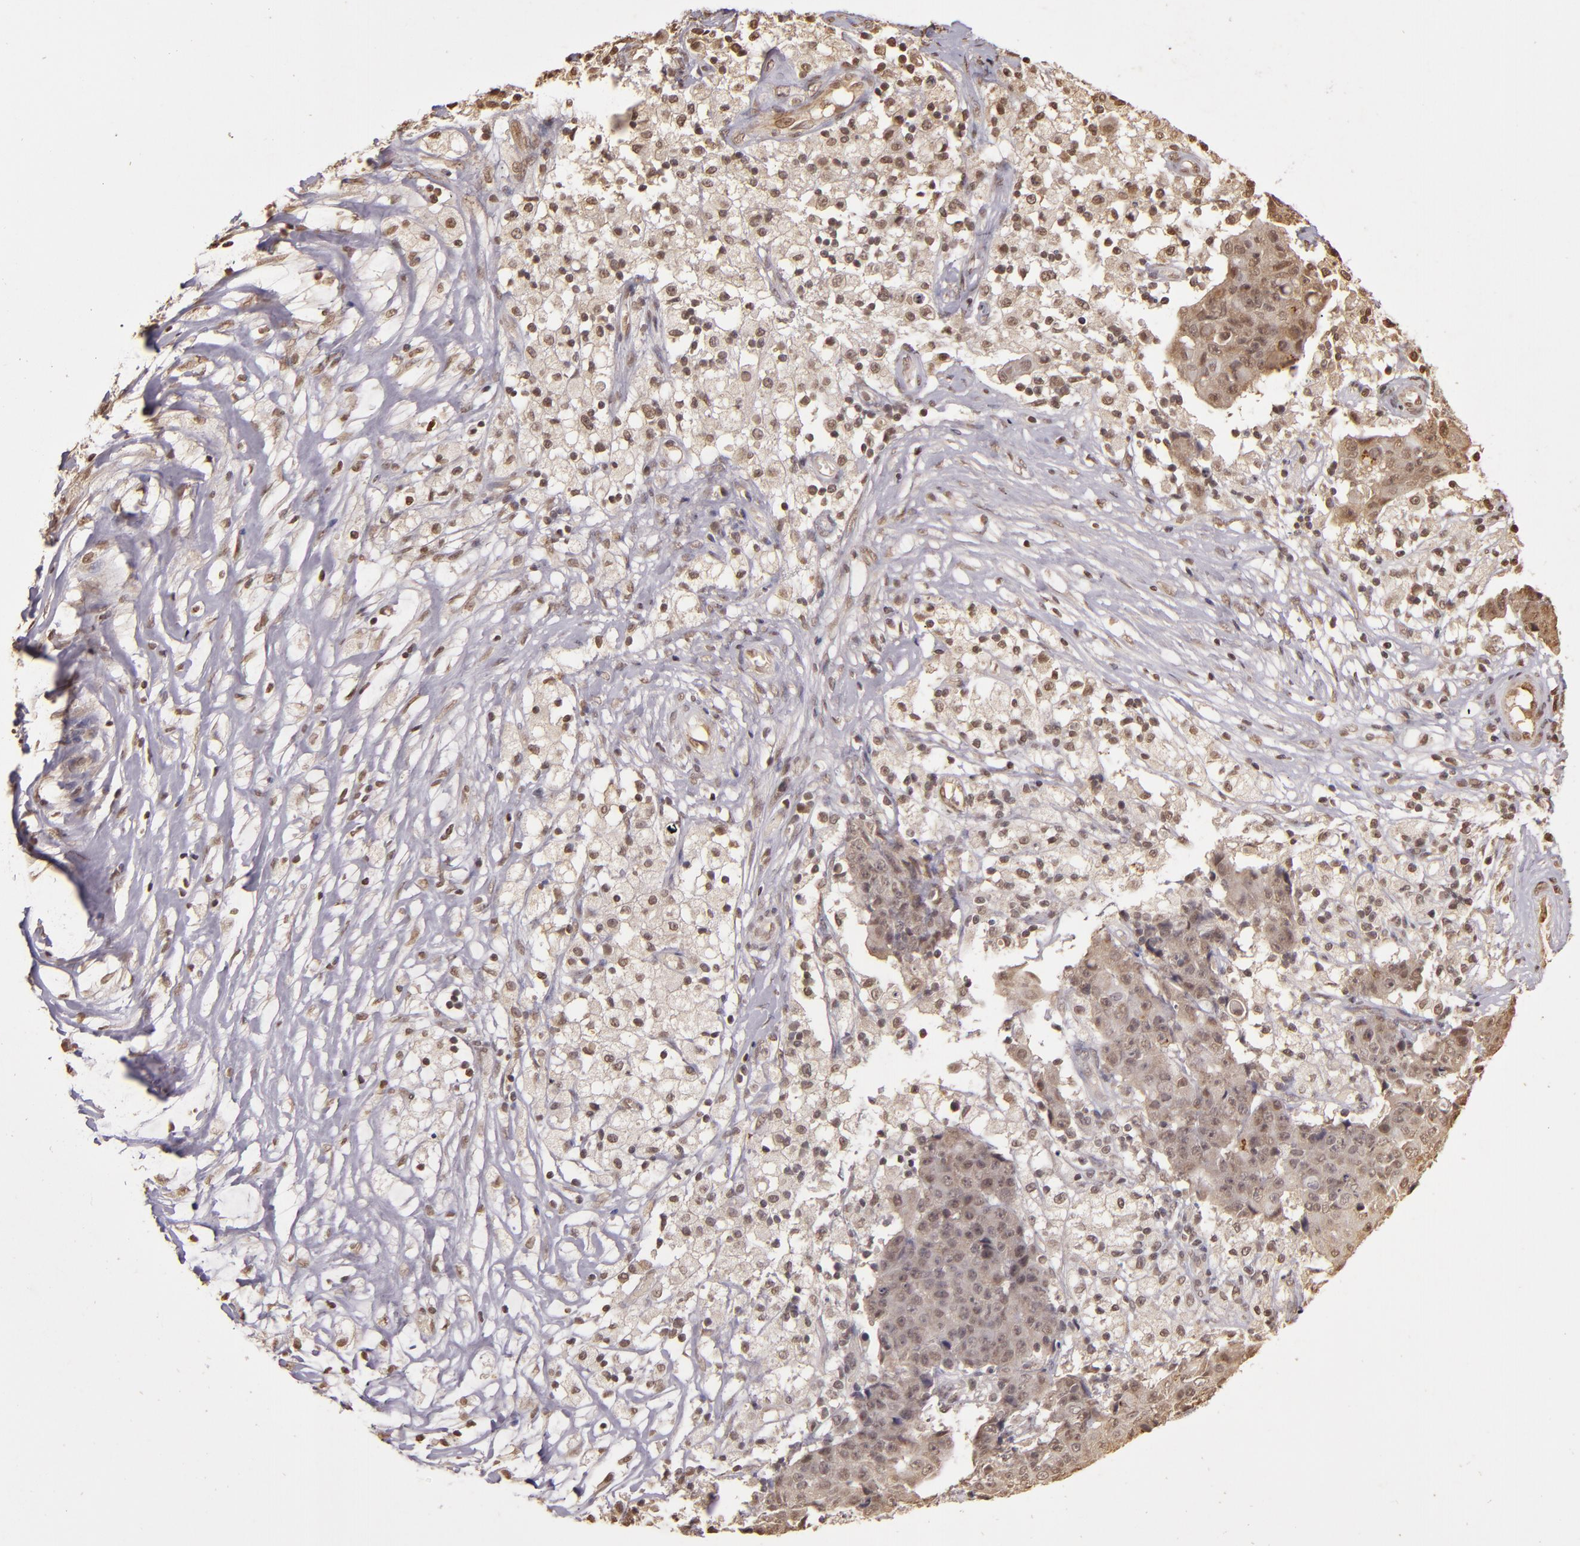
{"staining": {"intensity": "moderate", "quantity": ">75%", "location": "cytoplasmic/membranous,nuclear"}, "tissue": "ovarian cancer", "cell_type": "Tumor cells", "image_type": "cancer", "snomed": [{"axis": "morphology", "description": "Carcinoma, endometroid"}, {"axis": "topography", "description": "Ovary"}], "caption": "Immunohistochemistry (IHC) of human ovarian endometroid carcinoma reveals medium levels of moderate cytoplasmic/membranous and nuclear staining in about >75% of tumor cells.", "gene": "CUL1", "patient": {"sex": "female", "age": 42}}